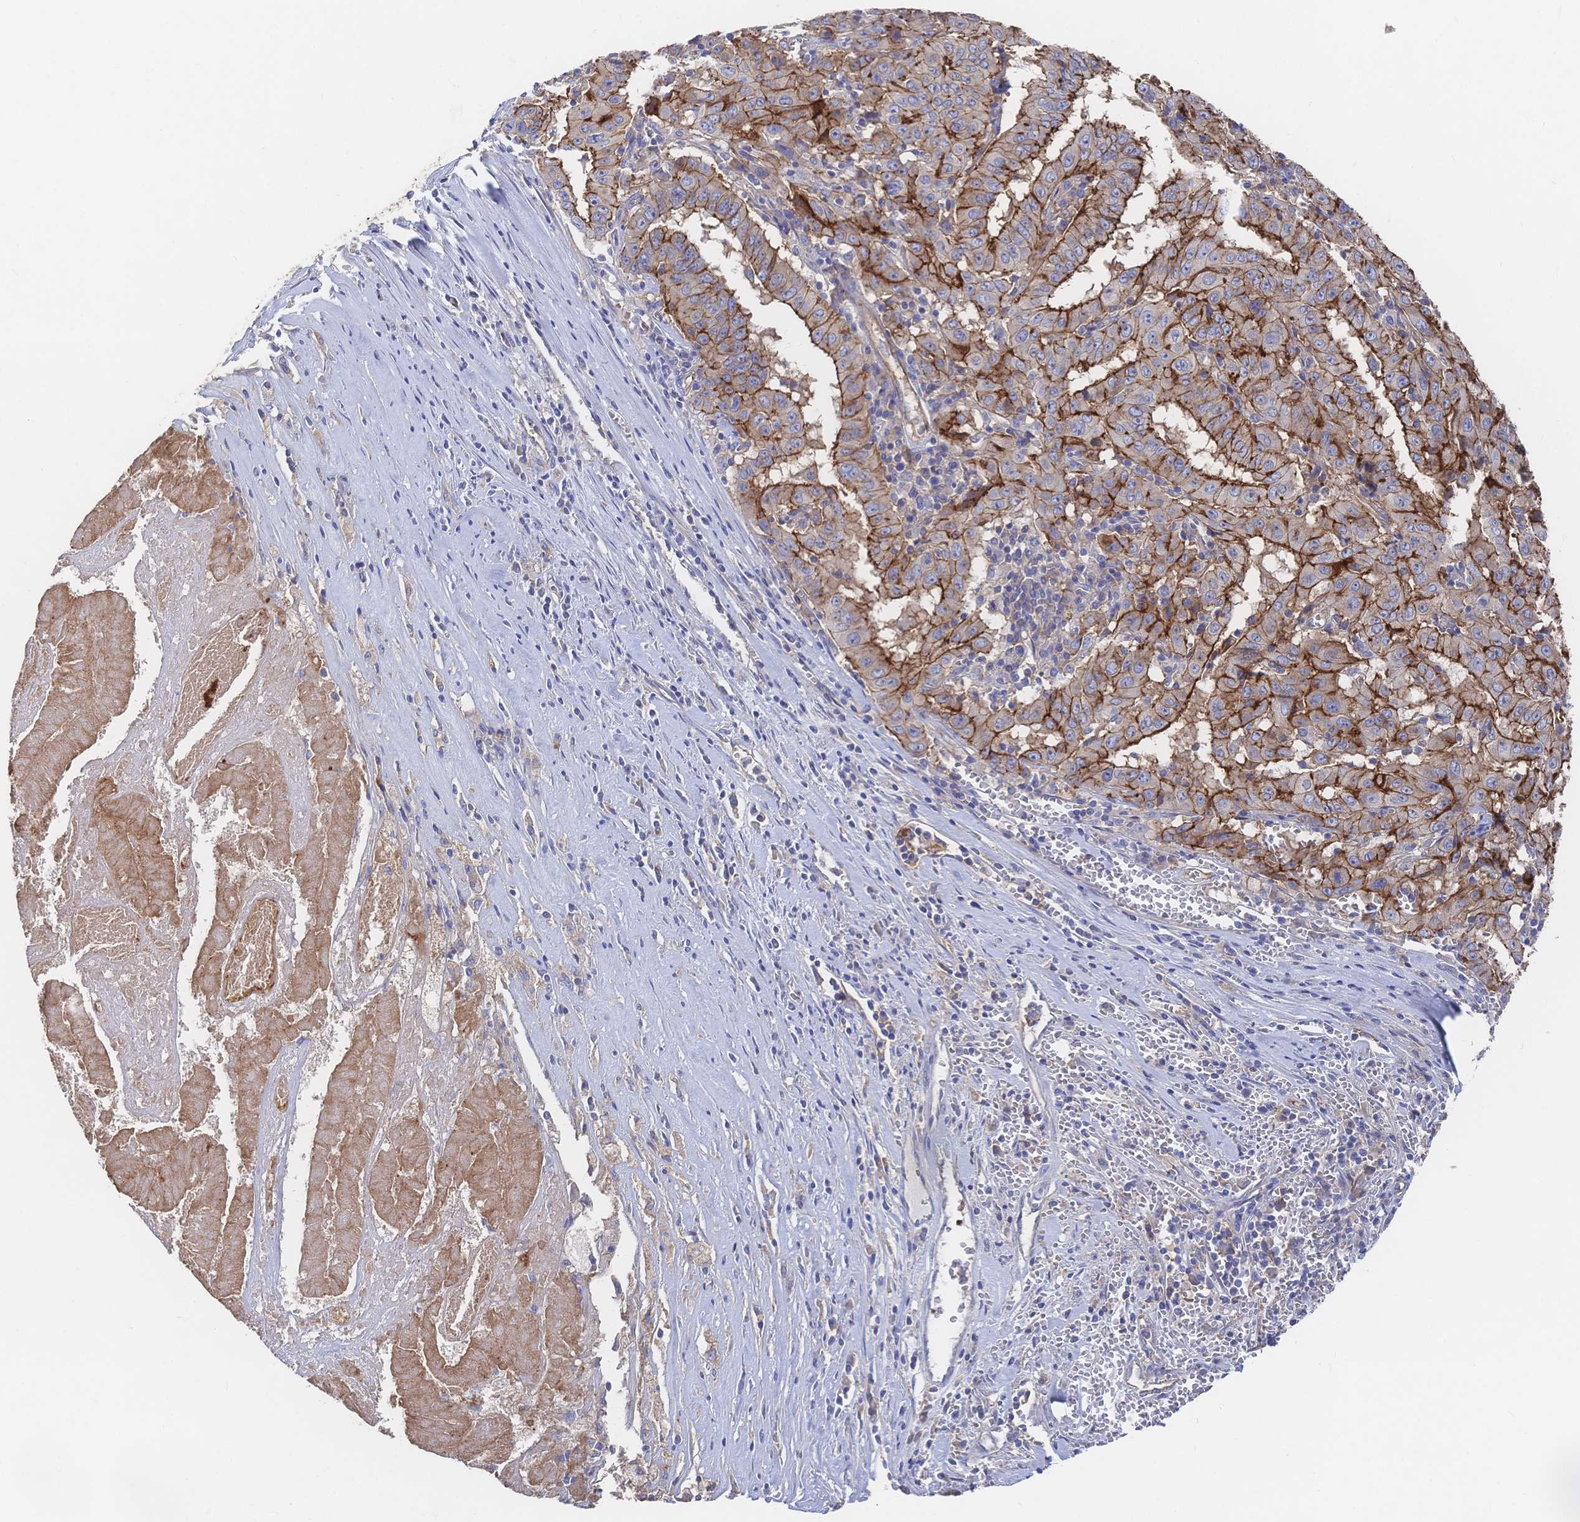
{"staining": {"intensity": "strong", "quantity": ">75%", "location": "cytoplasmic/membranous"}, "tissue": "pancreatic cancer", "cell_type": "Tumor cells", "image_type": "cancer", "snomed": [{"axis": "morphology", "description": "Adenocarcinoma, NOS"}, {"axis": "topography", "description": "Pancreas"}], "caption": "Pancreatic cancer (adenocarcinoma) stained with a brown dye shows strong cytoplasmic/membranous positive expression in about >75% of tumor cells.", "gene": "F11R", "patient": {"sex": "male", "age": 63}}